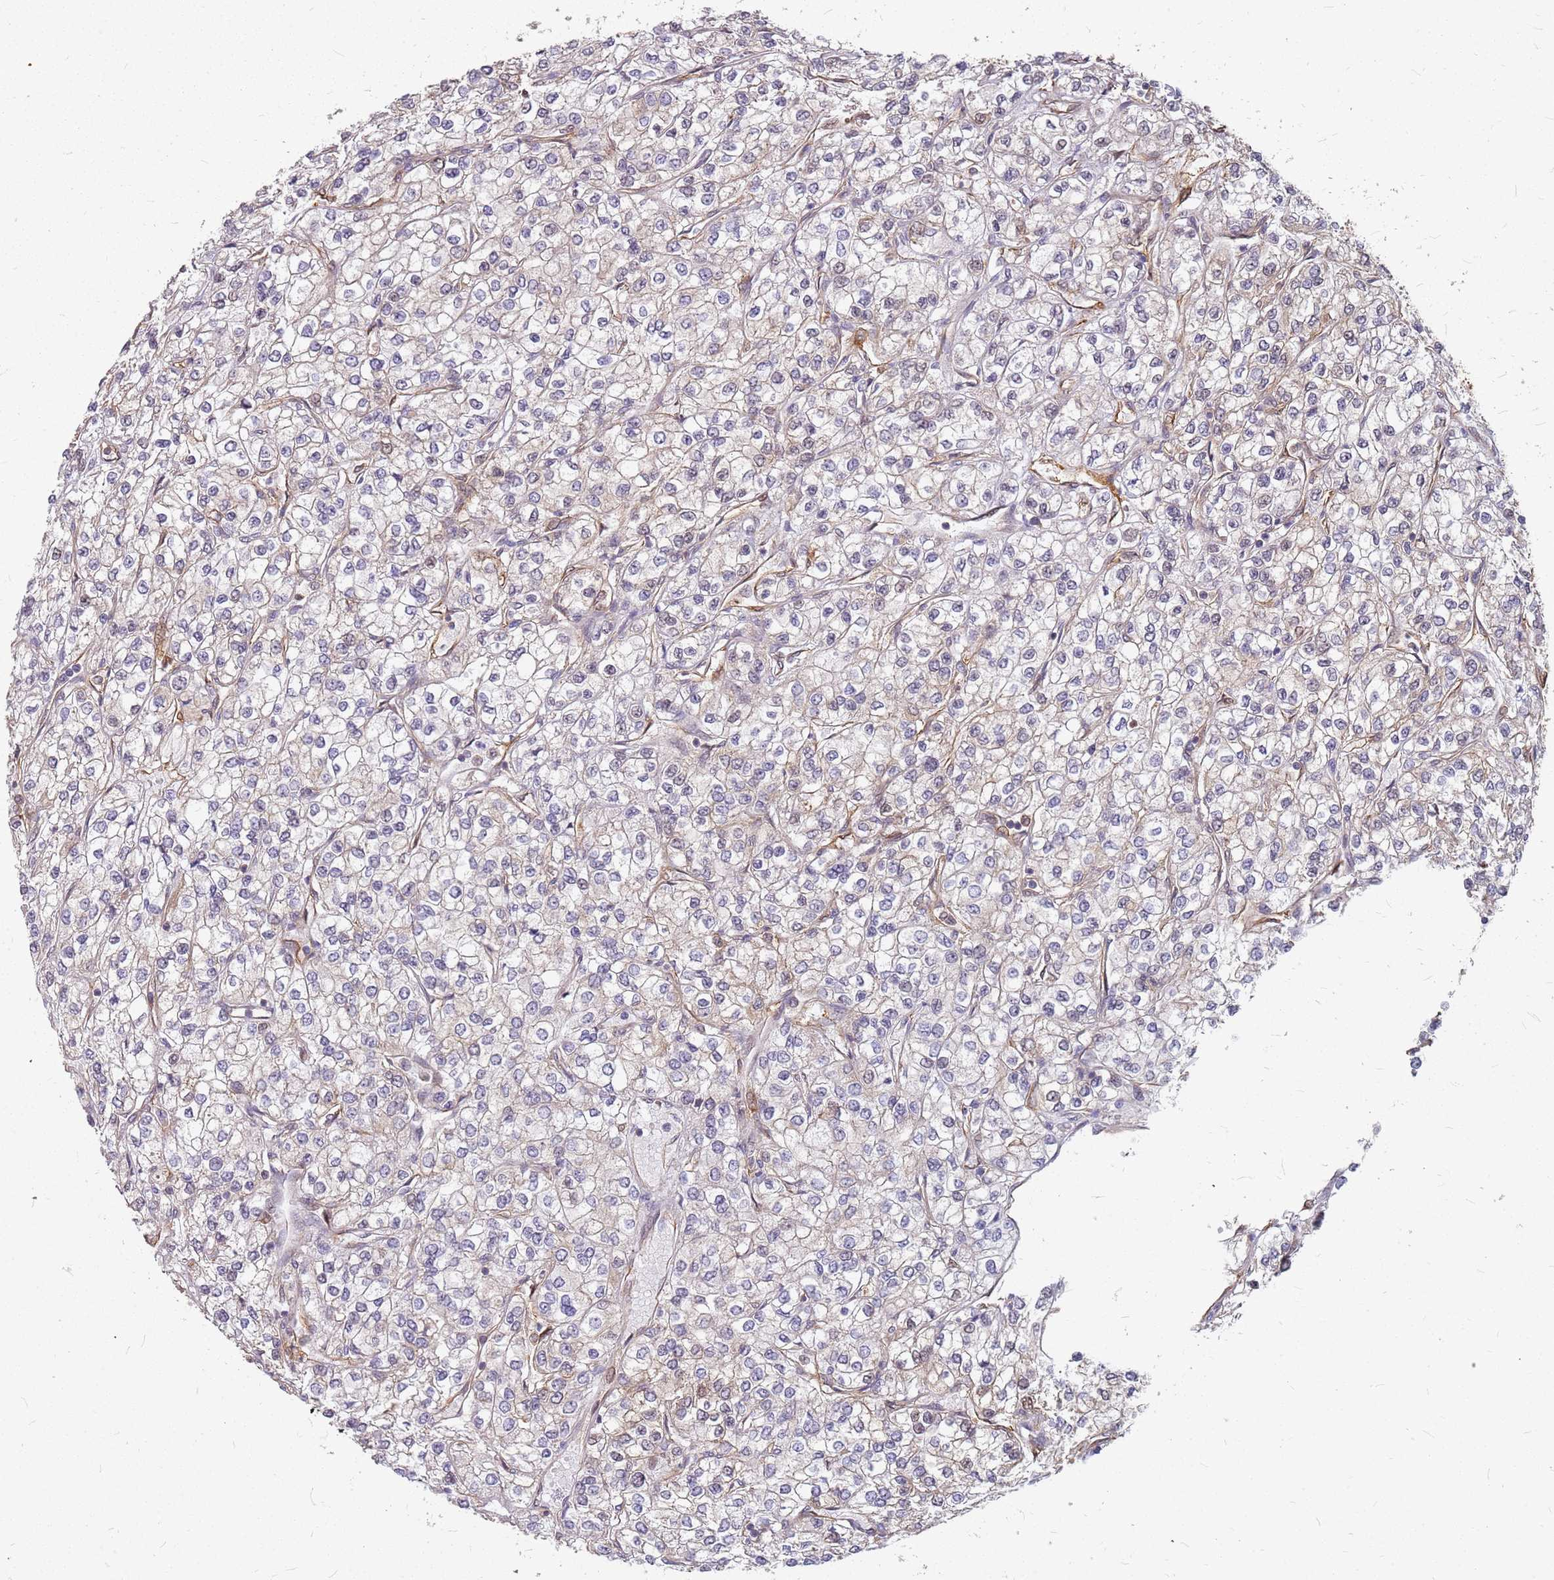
{"staining": {"intensity": "weak", "quantity": "<25%", "location": "cytoplasmic/membranous"}, "tissue": "renal cancer", "cell_type": "Tumor cells", "image_type": "cancer", "snomed": [{"axis": "morphology", "description": "Adenocarcinoma, NOS"}, {"axis": "topography", "description": "Kidney"}], "caption": "Tumor cells are negative for brown protein staining in renal adenocarcinoma.", "gene": "HDX", "patient": {"sex": "male", "age": 80}}